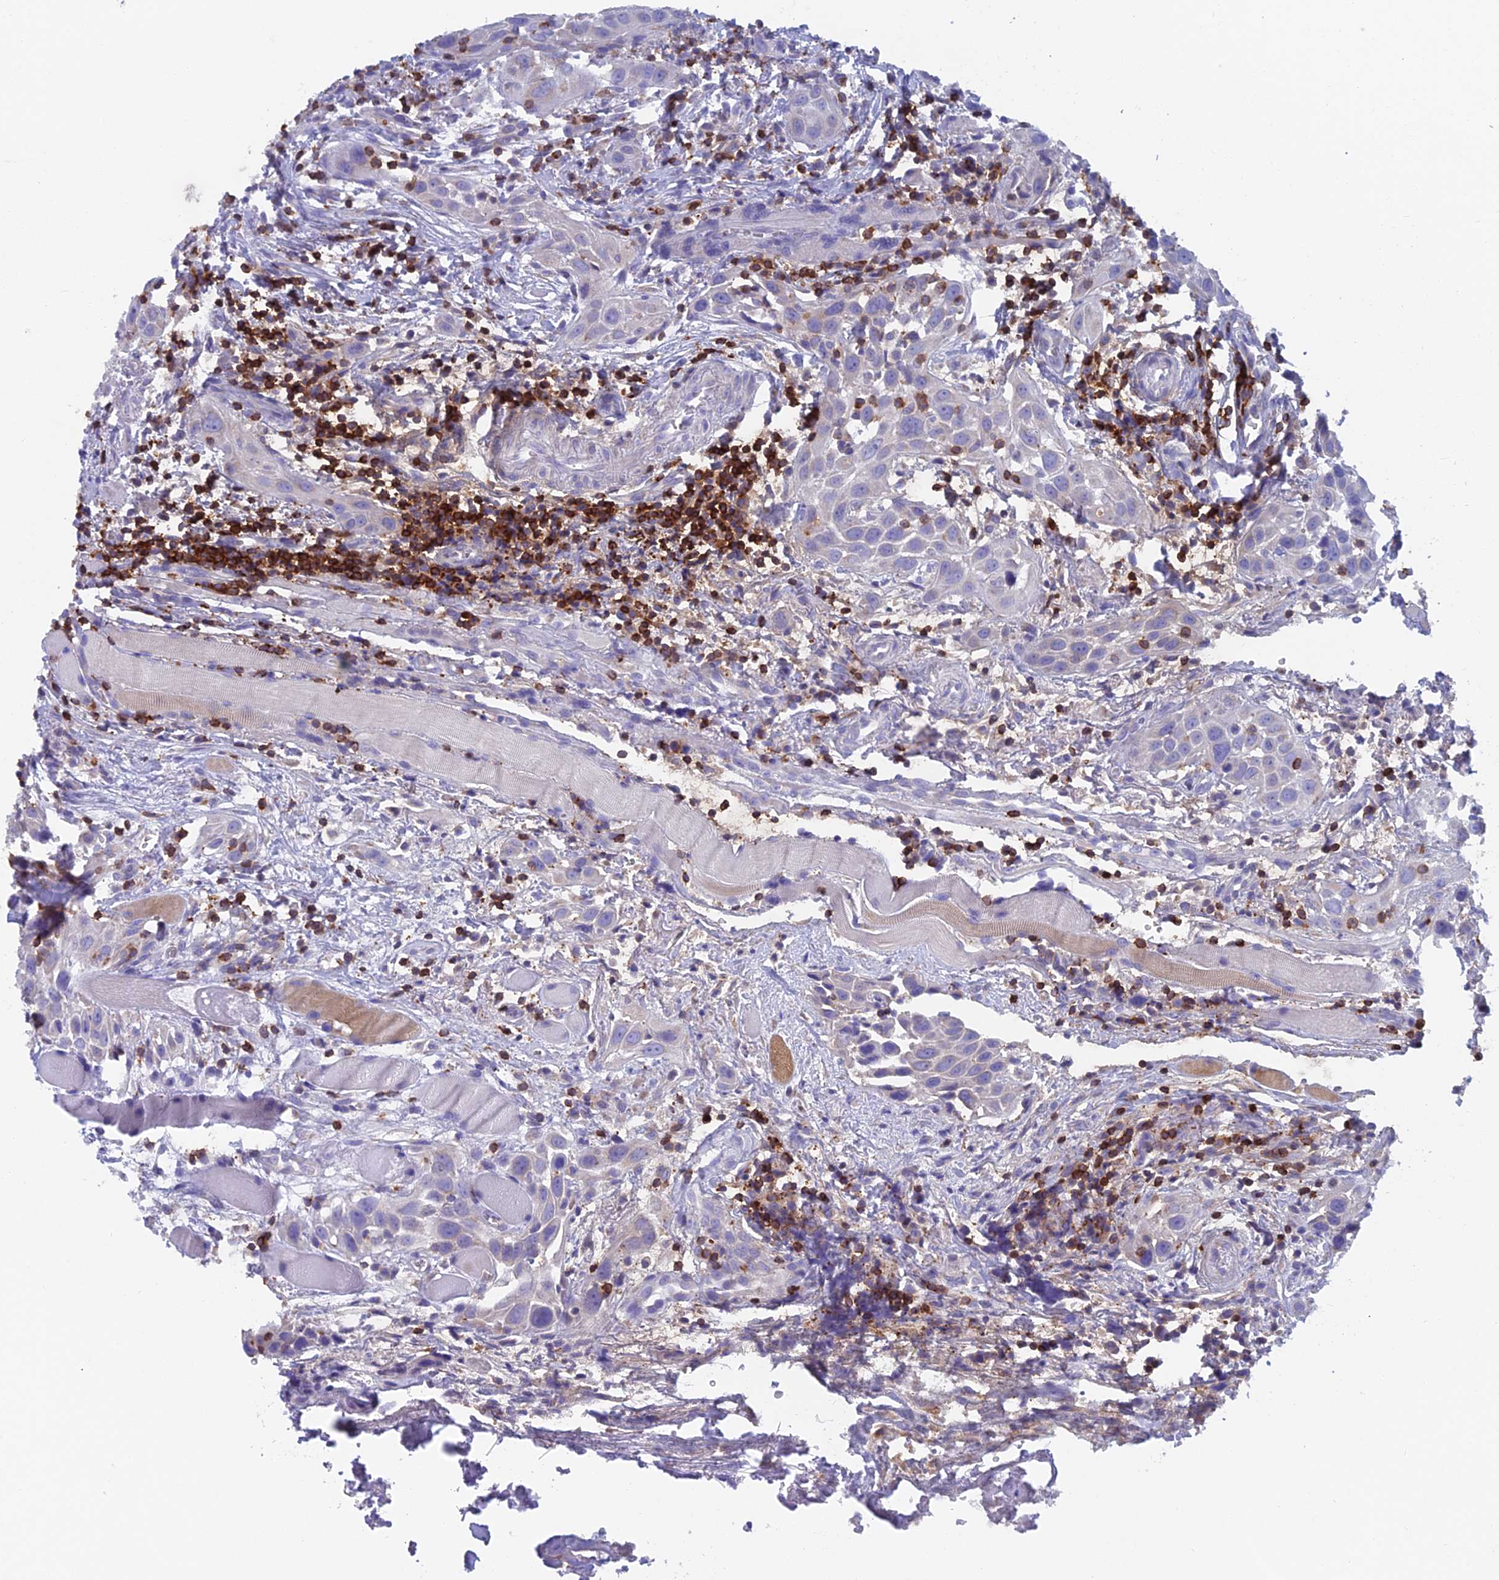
{"staining": {"intensity": "negative", "quantity": "none", "location": "none"}, "tissue": "head and neck cancer", "cell_type": "Tumor cells", "image_type": "cancer", "snomed": [{"axis": "morphology", "description": "Squamous cell carcinoma, NOS"}, {"axis": "topography", "description": "Oral tissue"}, {"axis": "topography", "description": "Head-Neck"}], "caption": "Human head and neck cancer (squamous cell carcinoma) stained for a protein using immunohistochemistry displays no expression in tumor cells.", "gene": "ABI3BP", "patient": {"sex": "female", "age": 50}}